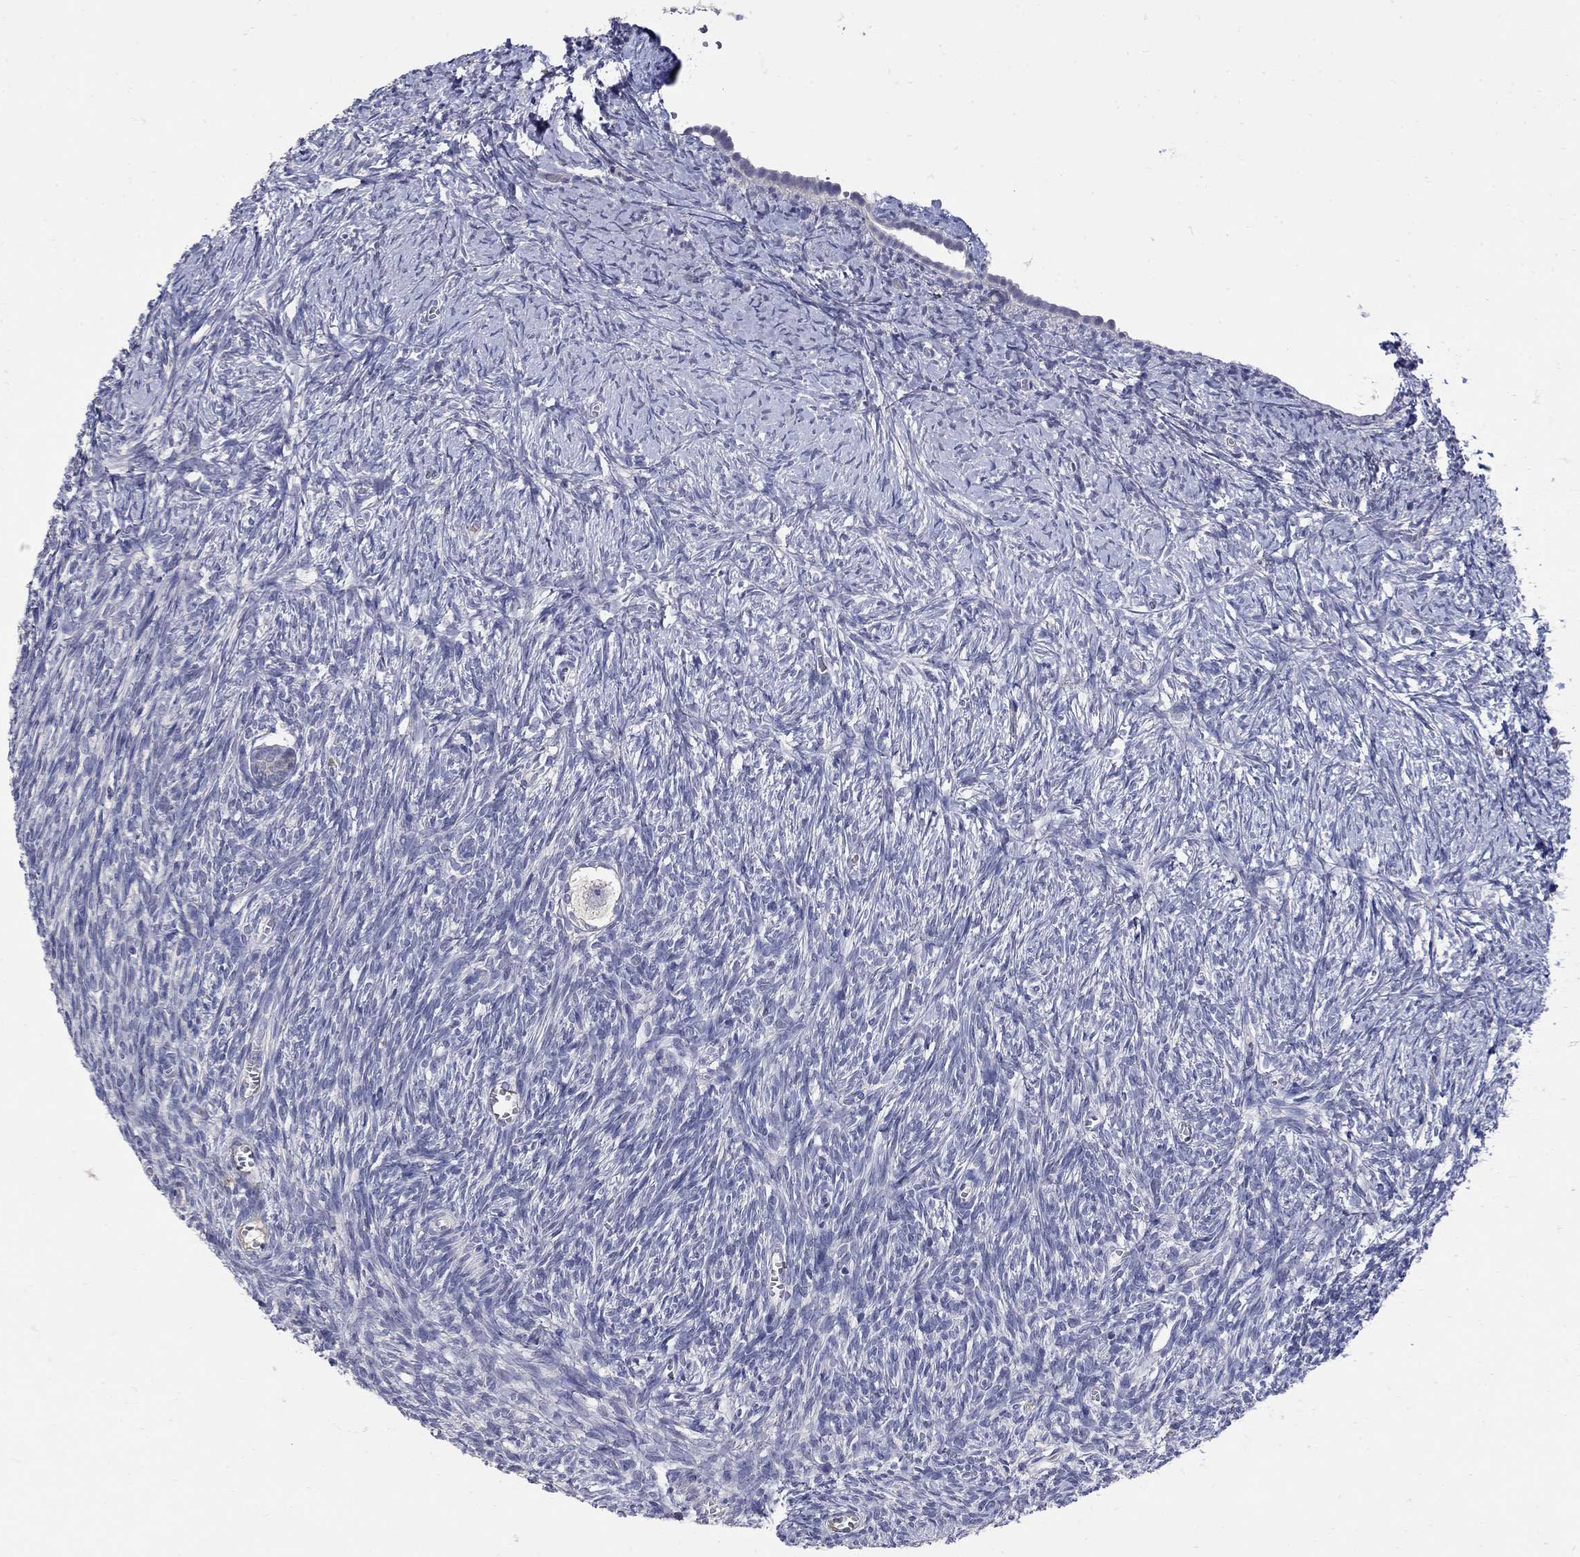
{"staining": {"intensity": "negative", "quantity": "none", "location": "none"}, "tissue": "ovary", "cell_type": "Follicle cells", "image_type": "normal", "snomed": [{"axis": "morphology", "description": "Normal tissue, NOS"}, {"axis": "topography", "description": "Ovary"}], "caption": "IHC photomicrograph of normal human ovary stained for a protein (brown), which demonstrates no positivity in follicle cells.", "gene": "CETN1", "patient": {"sex": "female", "age": 43}}